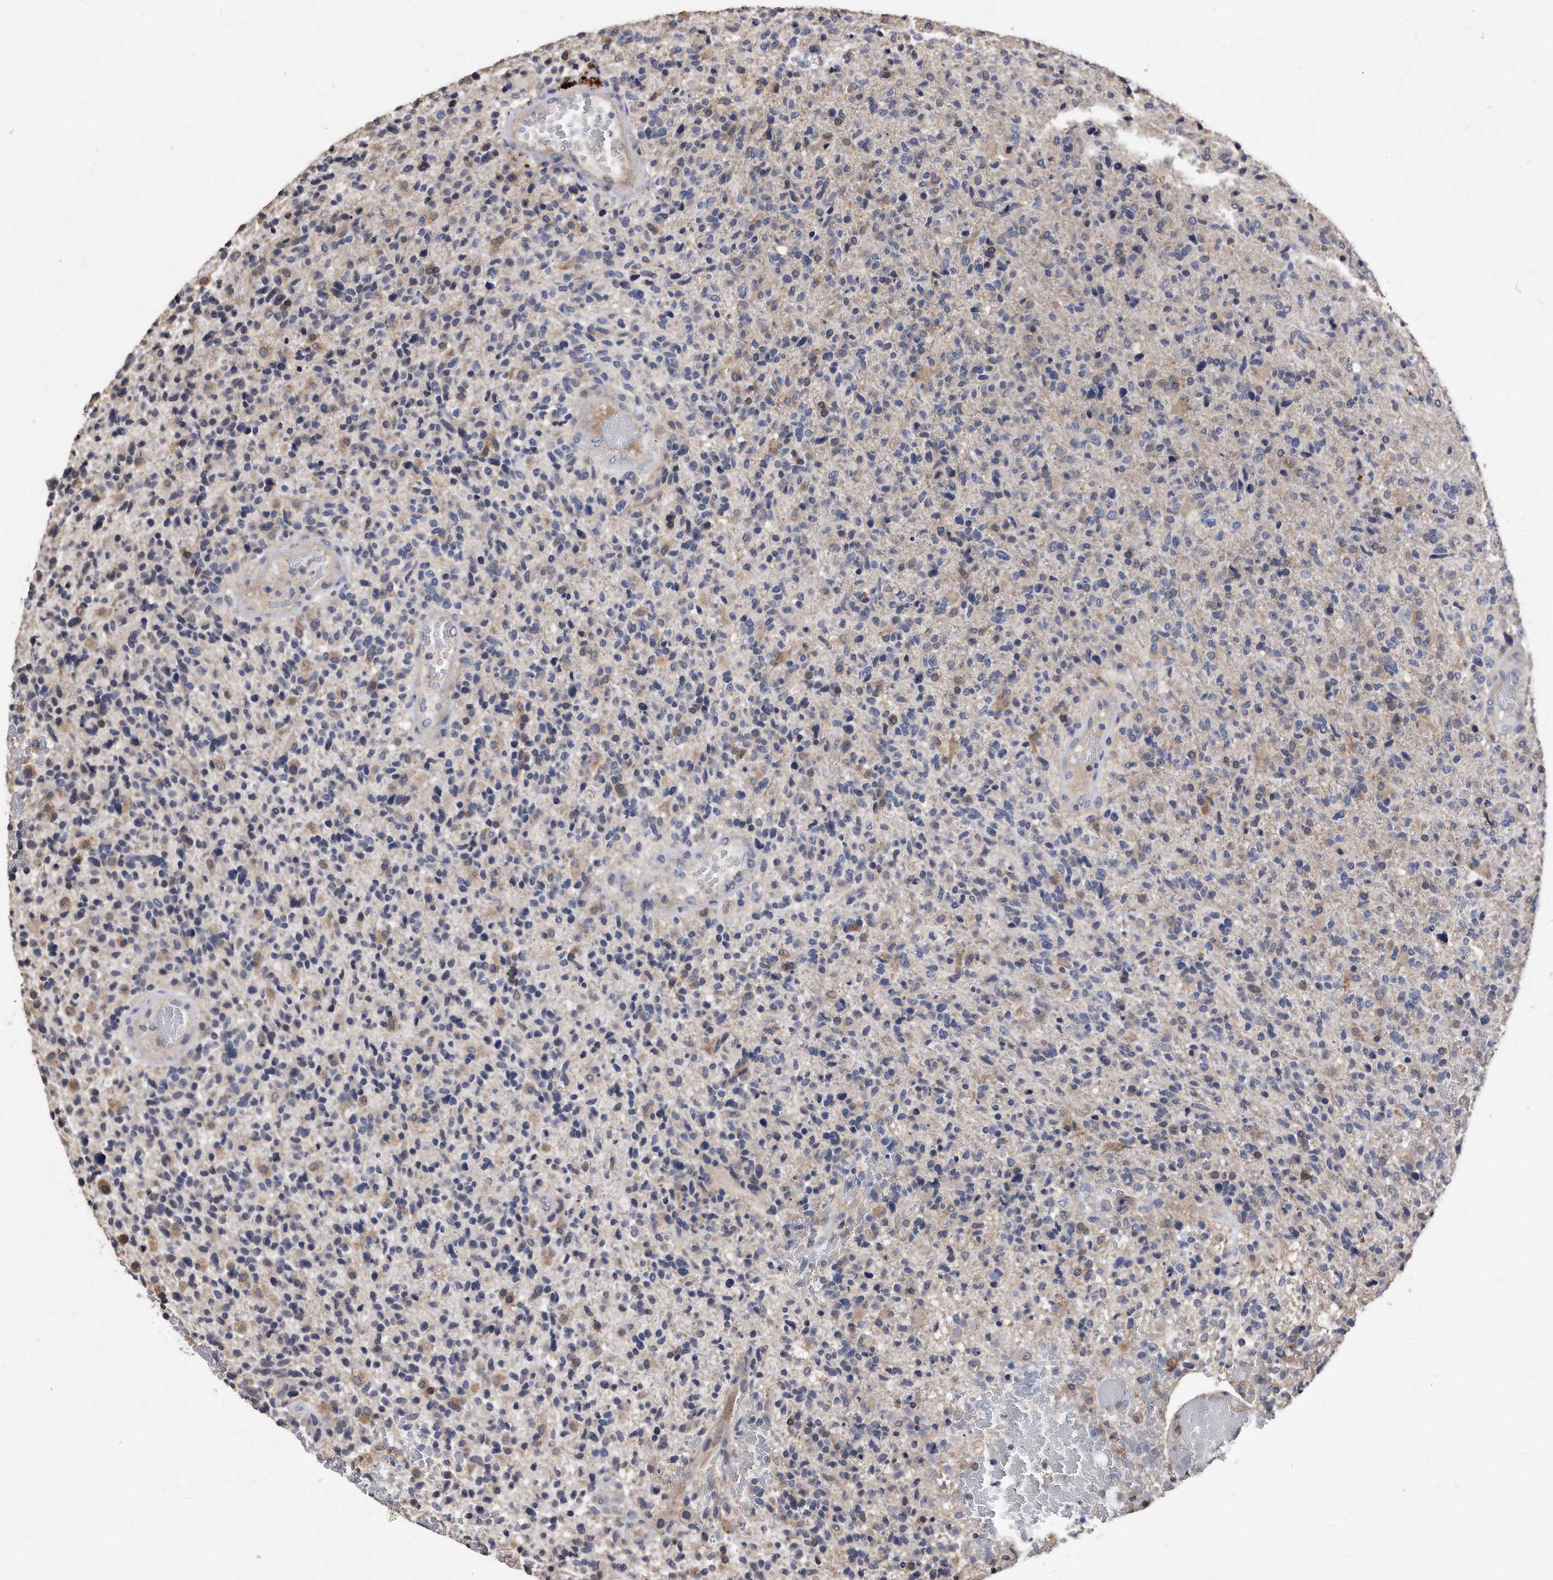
{"staining": {"intensity": "weak", "quantity": "<25%", "location": "cytoplasmic/membranous"}, "tissue": "glioma", "cell_type": "Tumor cells", "image_type": "cancer", "snomed": [{"axis": "morphology", "description": "Glioma, malignant, High grade"}, {"axis": "topography", "description": "Brain"}], "caption": "There is no significant expression in tumor cells of glioma.", "gene": "IL20RA", "patient": {"sex": "male", "age": 72}}